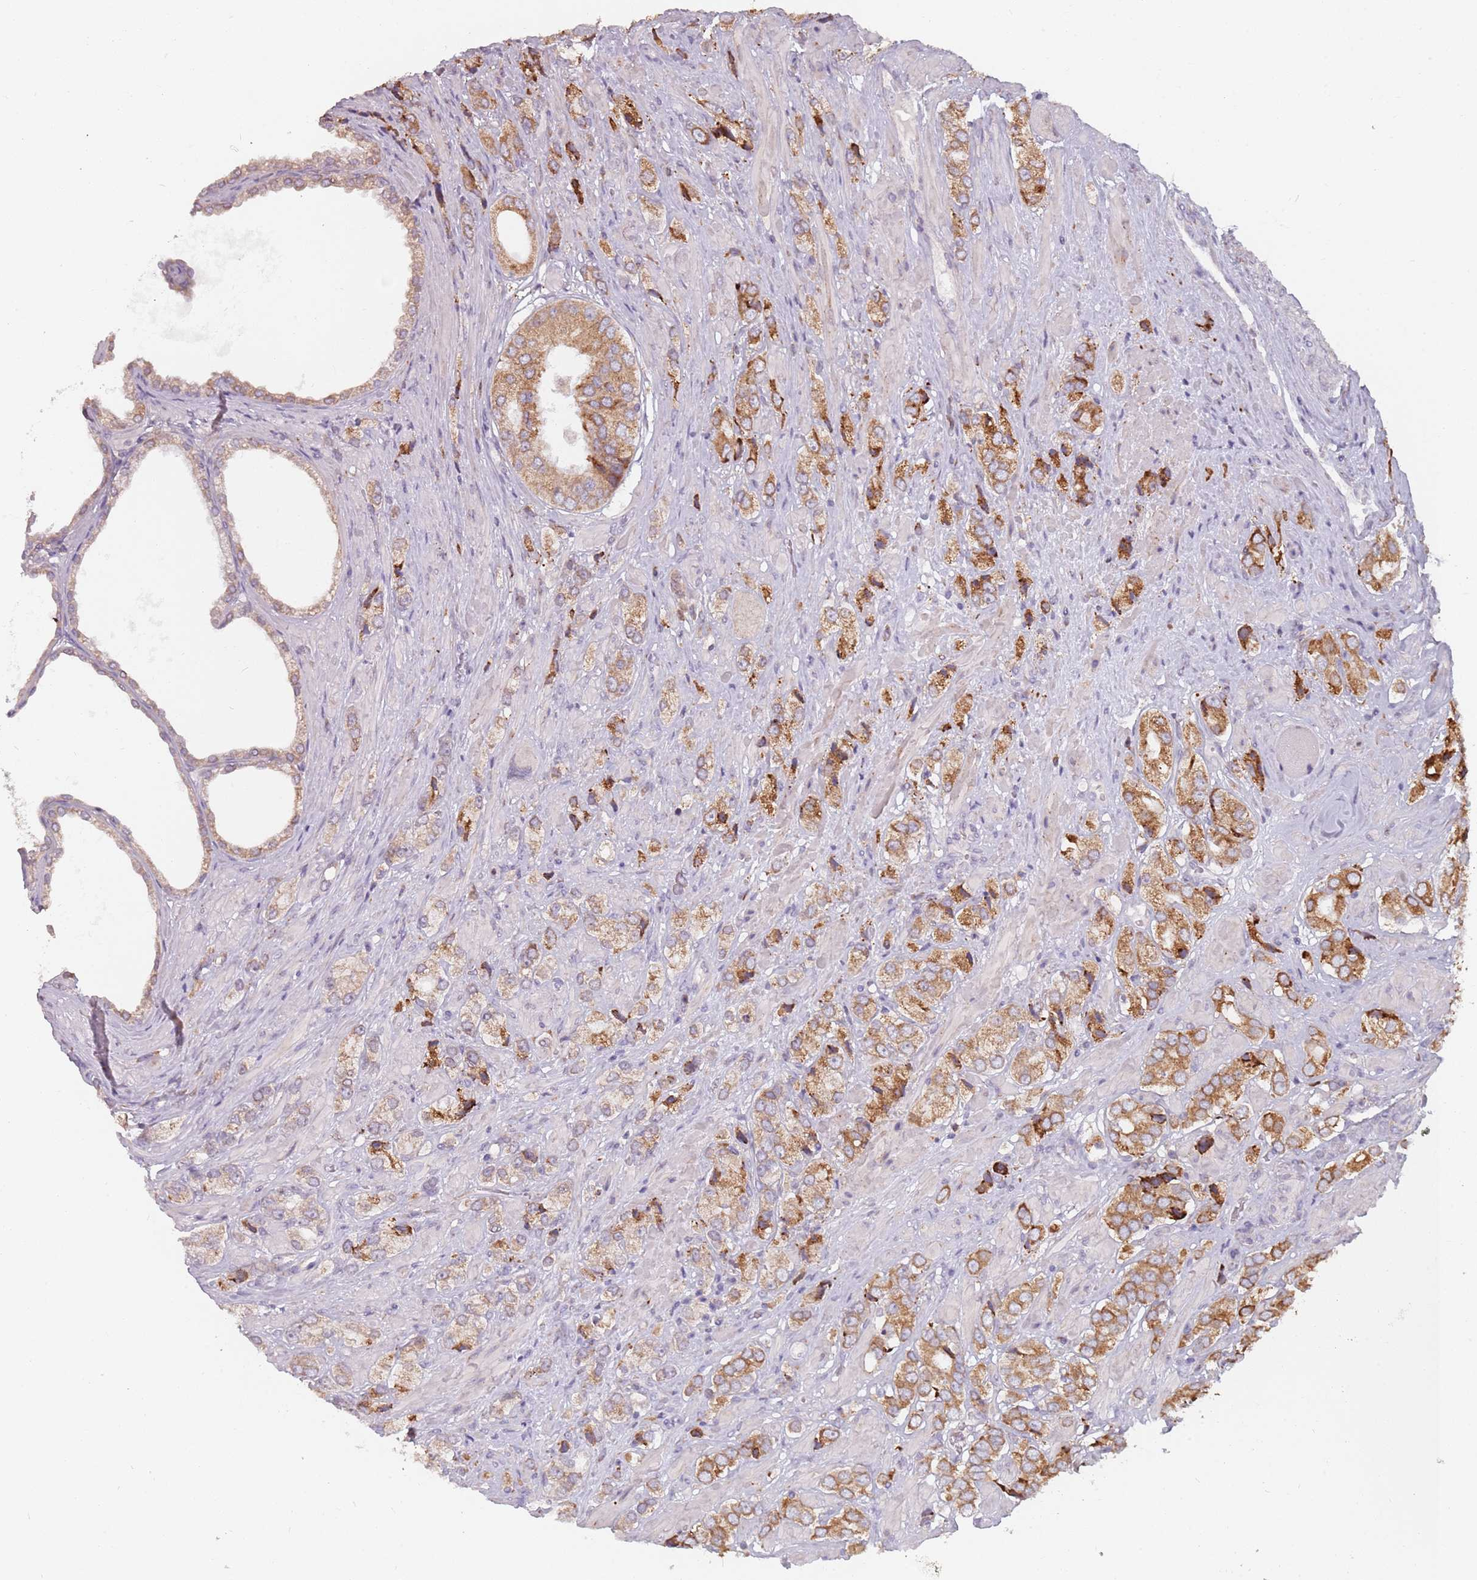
{"staining": {"intensity": "moderate", "quantity": ">75%", "location": "cytoplasmic/membranous"}, "tissue": "prostate cancer", "cell_type": "Tumor cells", "image_type": "cancer", "snomed": [{"axis": "morphology", "description": "Adenocarcinoma, High grade"}, {"axis": "topography", "description": "Prostate and seminal vesicle, NOS"}], "caption": "Tumor cells reveal moderate cytoplasmic/membranous expression in approximately >75% of cells in high-grade adenocarcinoma (prostate).", "gene": "RPS9", "patient": {"sex": "male", "age": 64}}